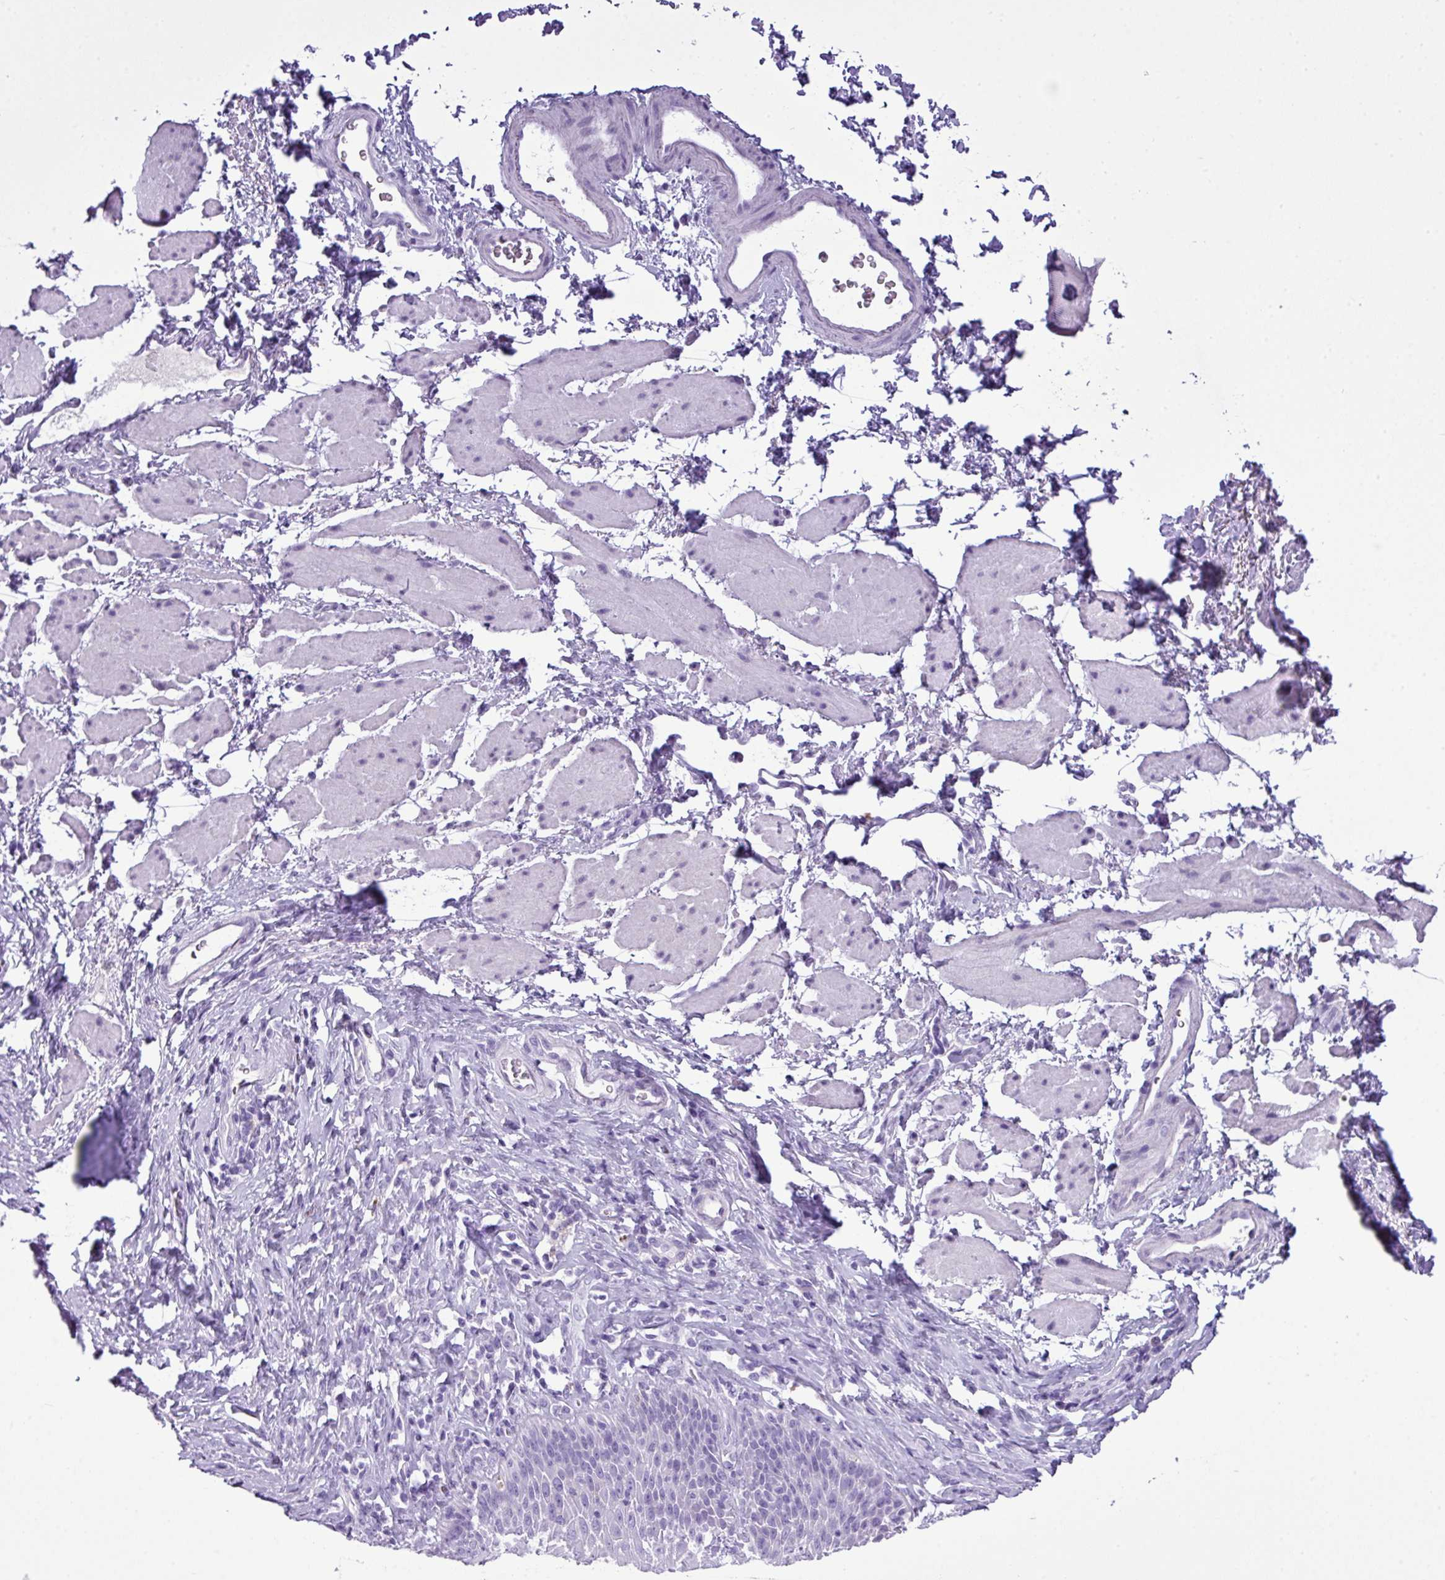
{"staining": {"intensity": "negative", "quantity": "none", "location": "none"}, "tissue": "esophagus", "cell_type": "Squamous epithelial cells", "image_type": "normal", "snomed": [{"axis": "morphology", "description": "Normal tissue, NOS"}, {"axis": "topography", "description": "Esophagus"}], "caption": "DAB immunohistochemical staining of benign human esophagus displays no significant positivity in squamous epithelial cells.", "gene": "RBMXL2", "patient": {"sex": "female", "age": 61}}